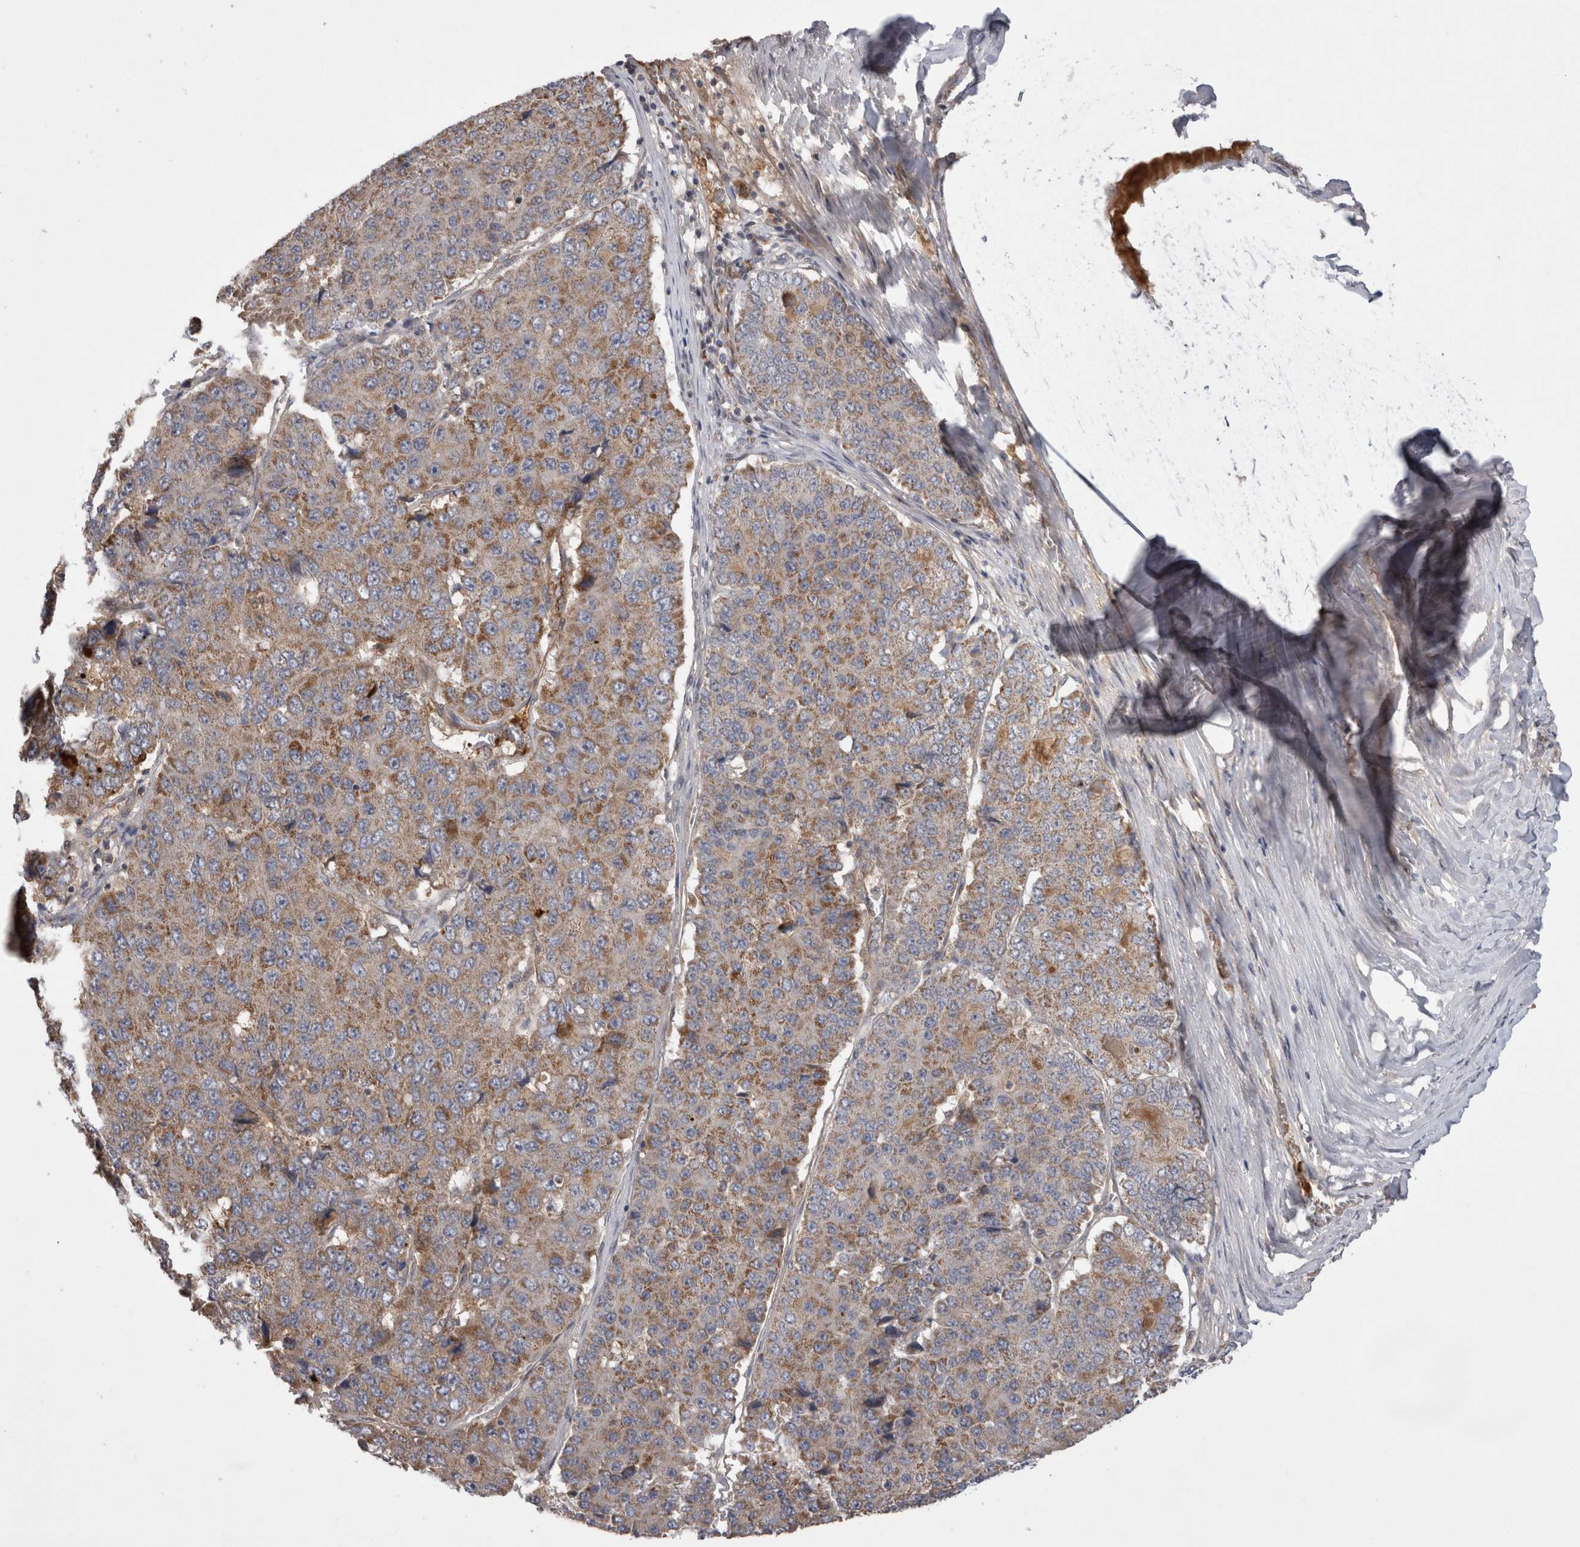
{"staining": {"intensity": "moderate", "quantity": "25%-75%", "location": "cytoplasmic/membranous"}, "tissue": "pancreatic cancer", "cell_type": "Tumor cells", "image_type": "cancer", "snomed": [{"axis": "morphology", "description": "Adenocarcinoma, NOS"}, {"axis": "topography", "description": "Pancreas"}], "caption": "A micrograph of human pancreatic cancer (adenocarcinoma) stained for a protein demonstrates moderate cytoplasmic/membranous brown staining in tumor cells.", "gene": "DARS2", "patient": {"sex": "male", "age": 50}}